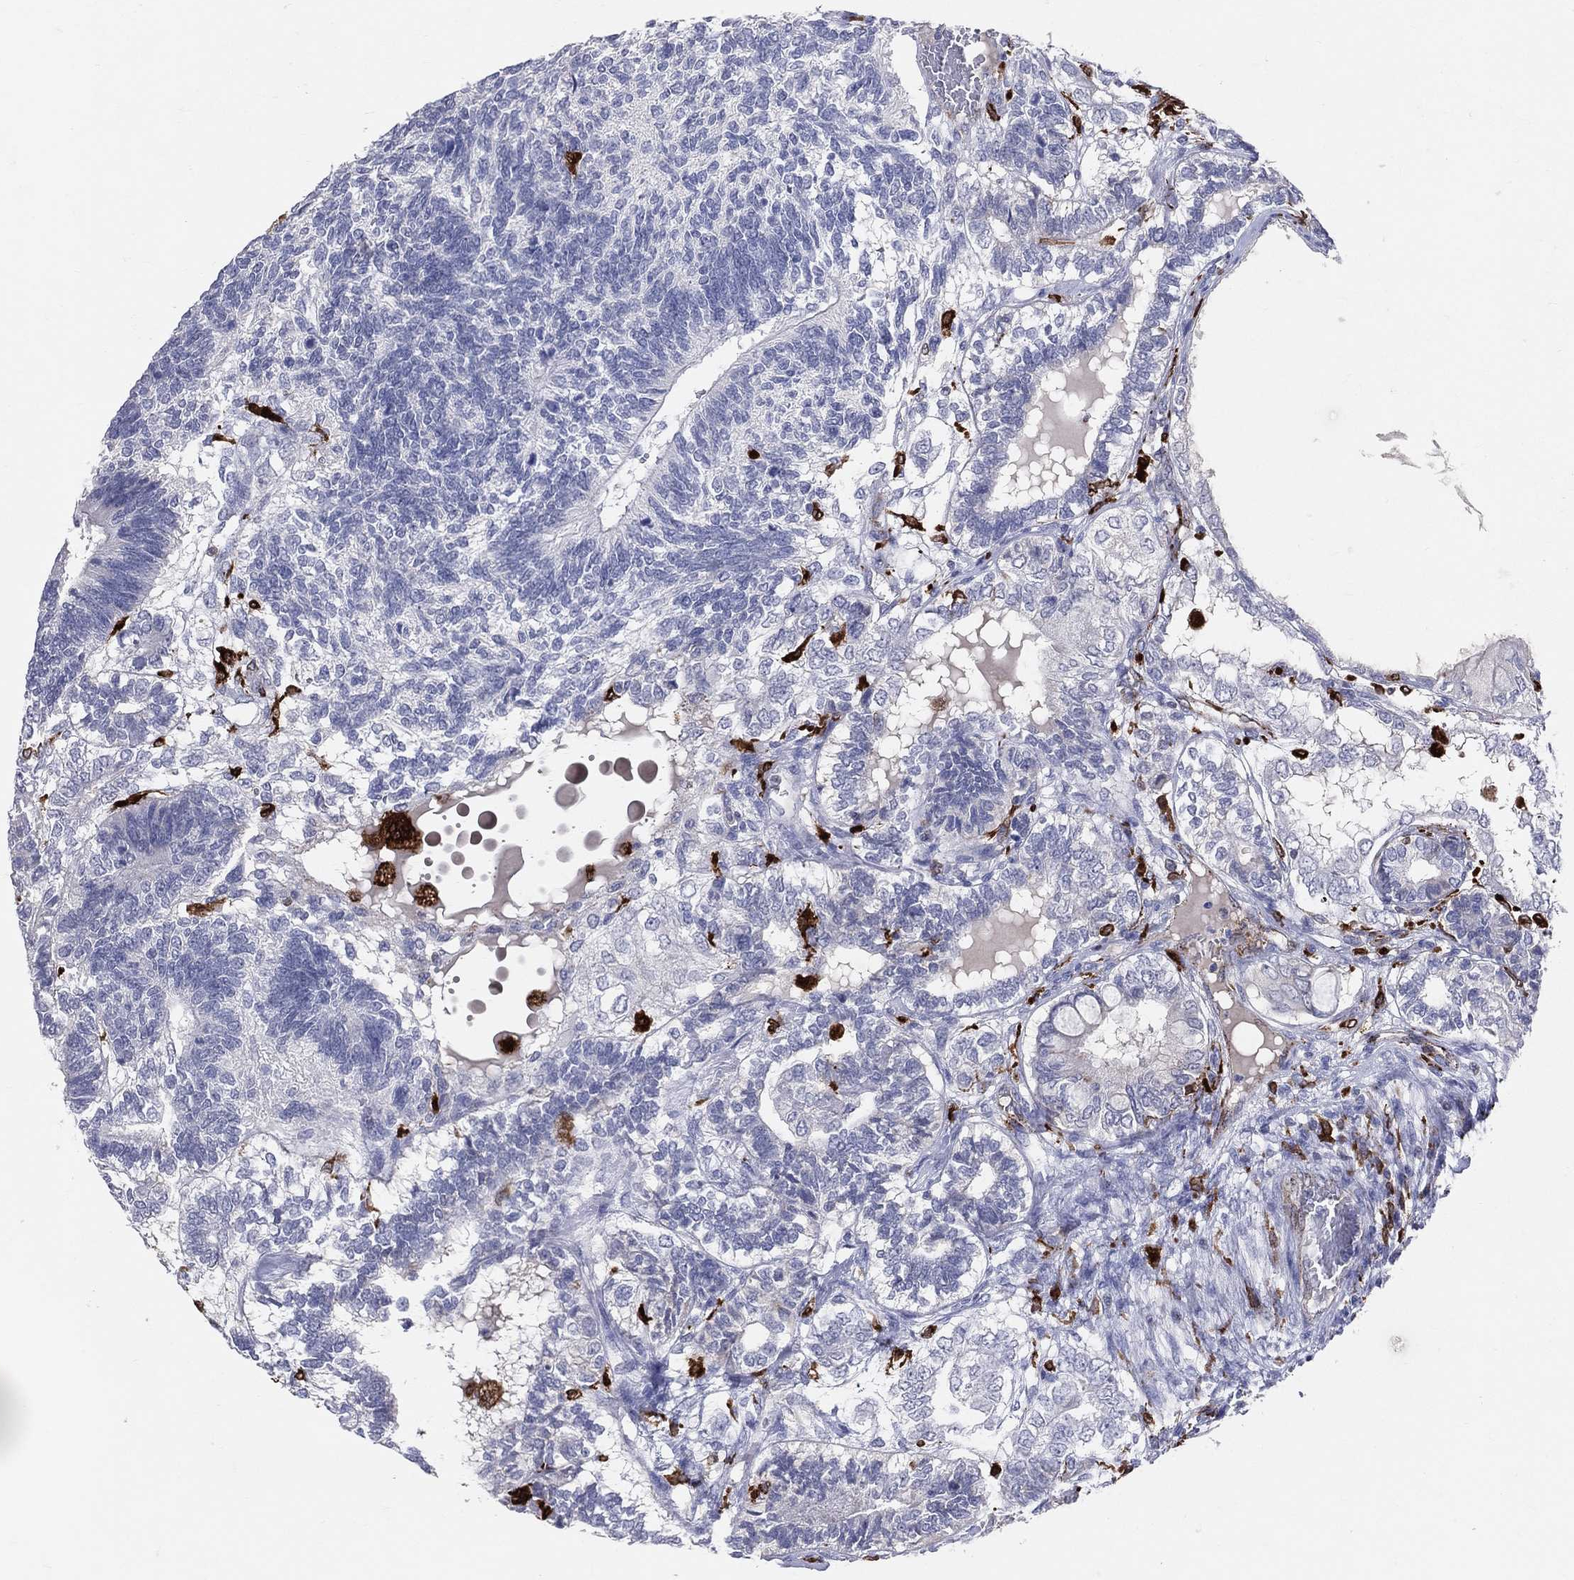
{"staining": {"intensity": "negative", "quantity": "none", "location": "none"}, "tissue": "testis cancer", "cell_type": "Tumor cells", "image_type": "cancer", "snomed": [{"axis": "morphology", "description": "Seminoma, NOS"}, {"axis": "morphology", "description": "Carcinoma, Embryonal, NOS"}, {"axis": "topography", "description": "Testis"}], "caption": "This histopathology image is of testis embryonal carcinoma stained with immunohistochemistry (IHC) to label a protein in brown with the nuclei are counter-stained blue. There is no staining in tumor cells. (DAB immunohistochemistry visualized using brightfield microscopy, high magnification).", "gene": "CD74", "patient": {"sex": "male", "age": 41}}